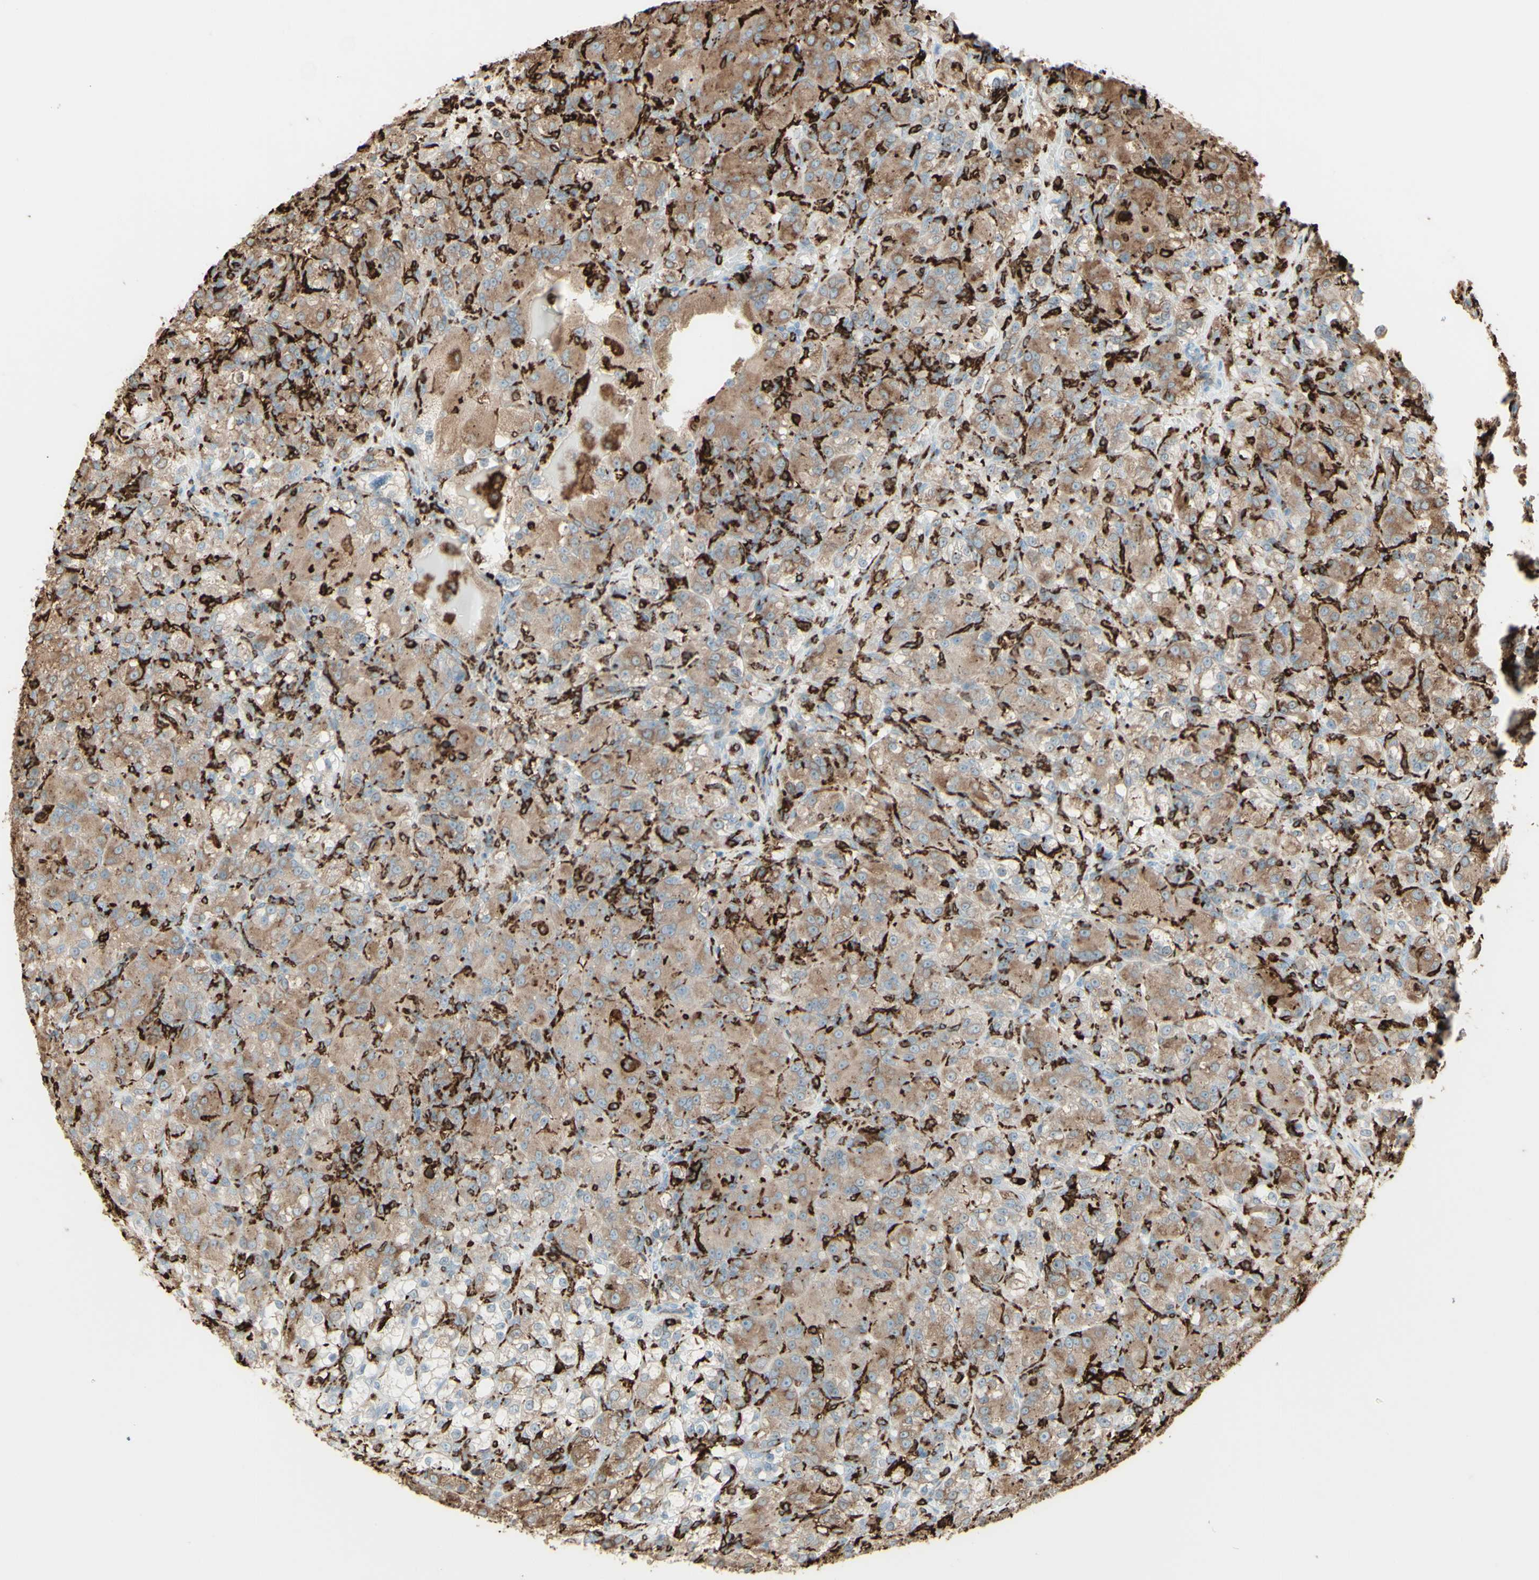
{"staining": {"intensity": "weak", "quantity": ">75%", "location": "cytoplasmic/membranous"}, "tissue": "renal cancer", "cell_type": "Tumor cells", "image_type": "cancer", "snomed": [{"axis": "morphology", "description": "Adenocarcinoma, NOS"}, {"axis": "topography", "description": "Kidney"}], "caption": "A brown stain highlights weak cytoplasmic/membranous expression of a protein in human renal cancer tumor cells.", "gene": "HLA-DPB1", "patient": {"sex": "male", "age": 61}}